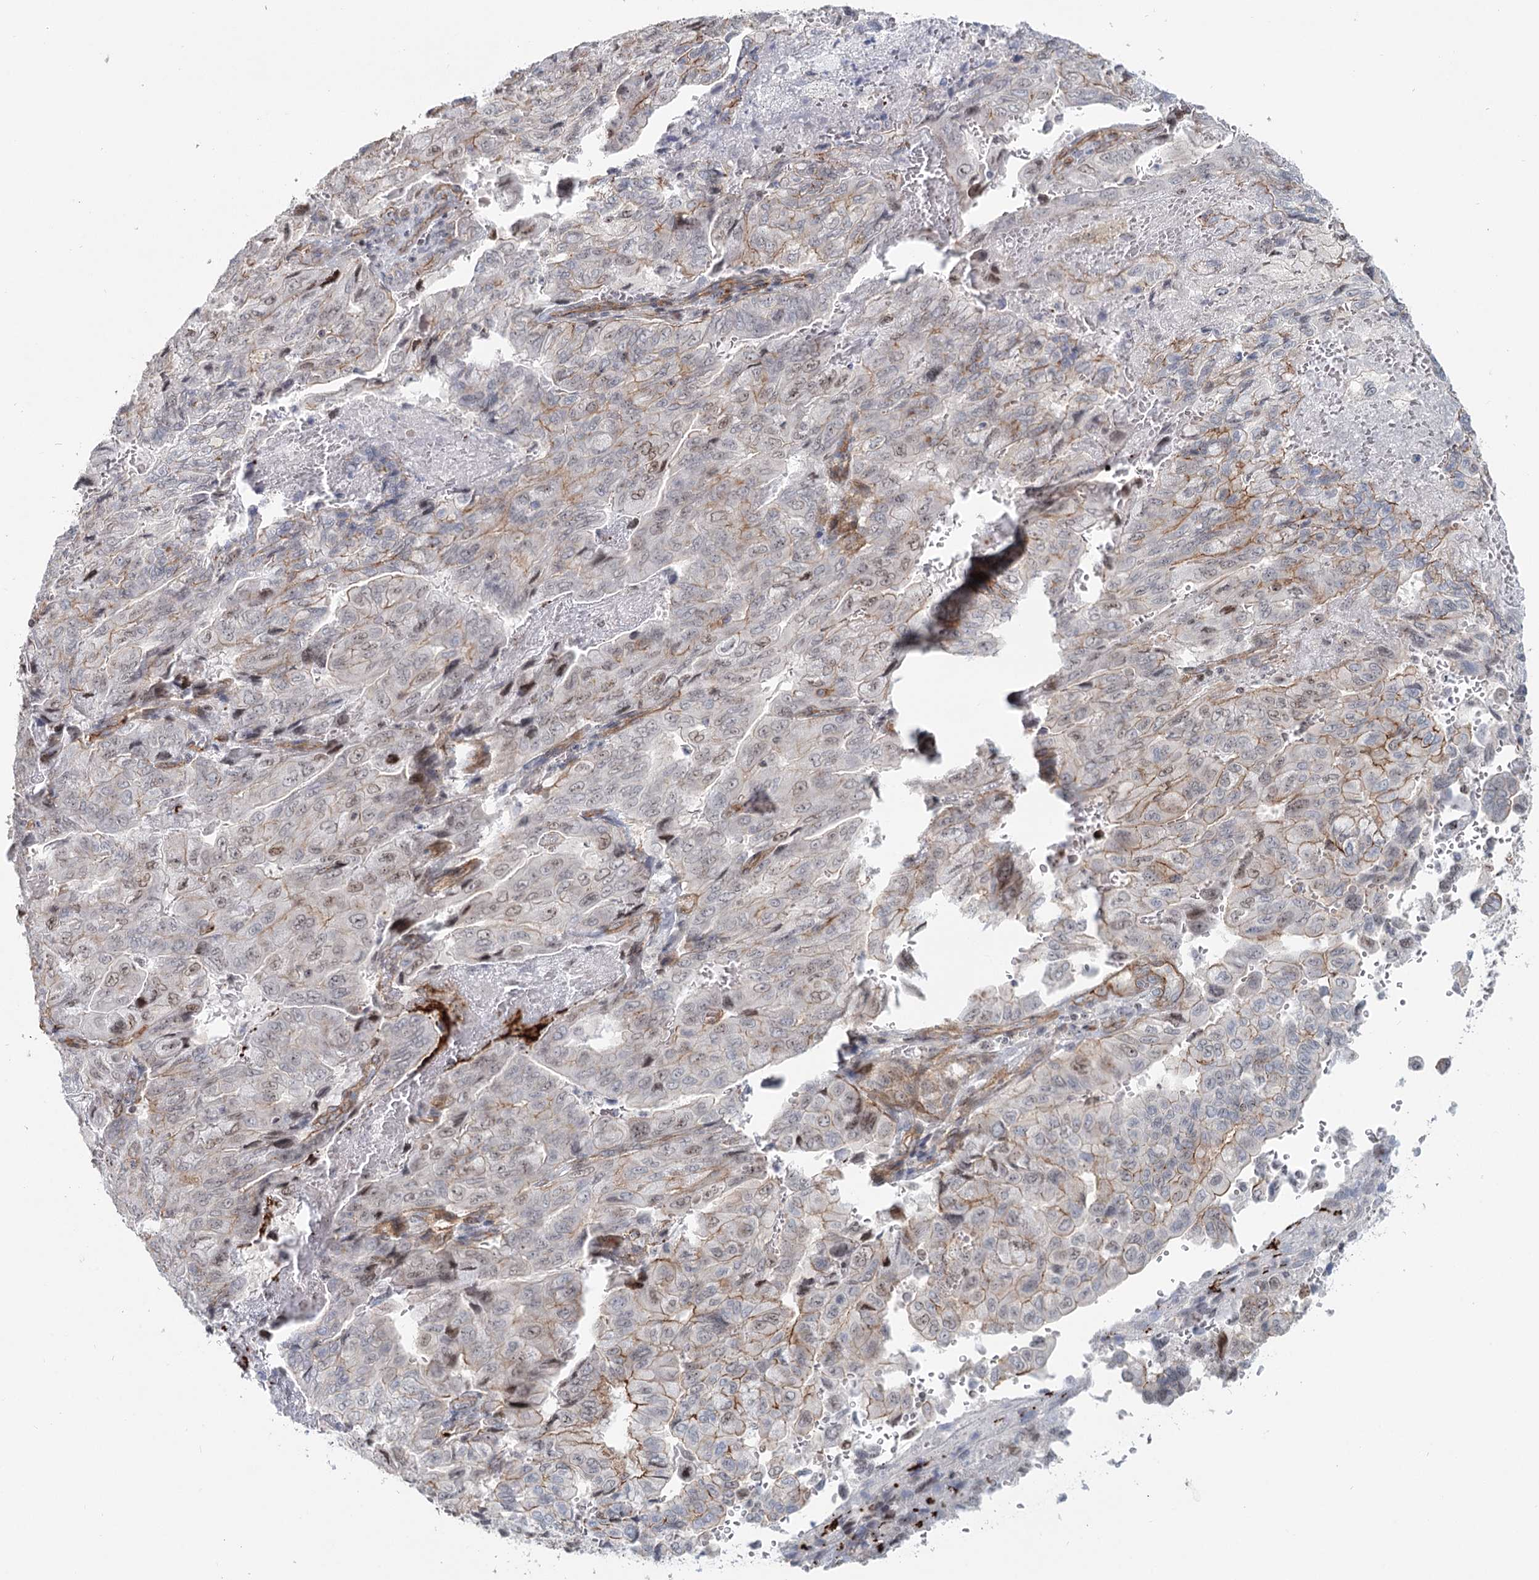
{"staining": {"intensity": "weak", "quantity": "25%-75%", "location": "cytoplasmic/membranous"}, "tissue": "pancreatic cancer", "cell_type": "Tumor cells", "image_type": "cancer", "snomed": [{"axis": "morphology", "description": "Adenocarcinoma, NOS"}, {"axis": "topography", "description": "Pancreas"}], "caption": "Immunohistochemistry histopathology image of neoplastic tissue: human adenocarcinoma (pancreatic) stained using immunohistochemistry demonstrates low levels of weak protein expression localized specifically in the cytoplasmic/membranous of tumor cells, appearing as a cytoplasmic/membranous brown color.", "gene": "ZFYVE28", "patient": {"sex": "male", "age": 51}}